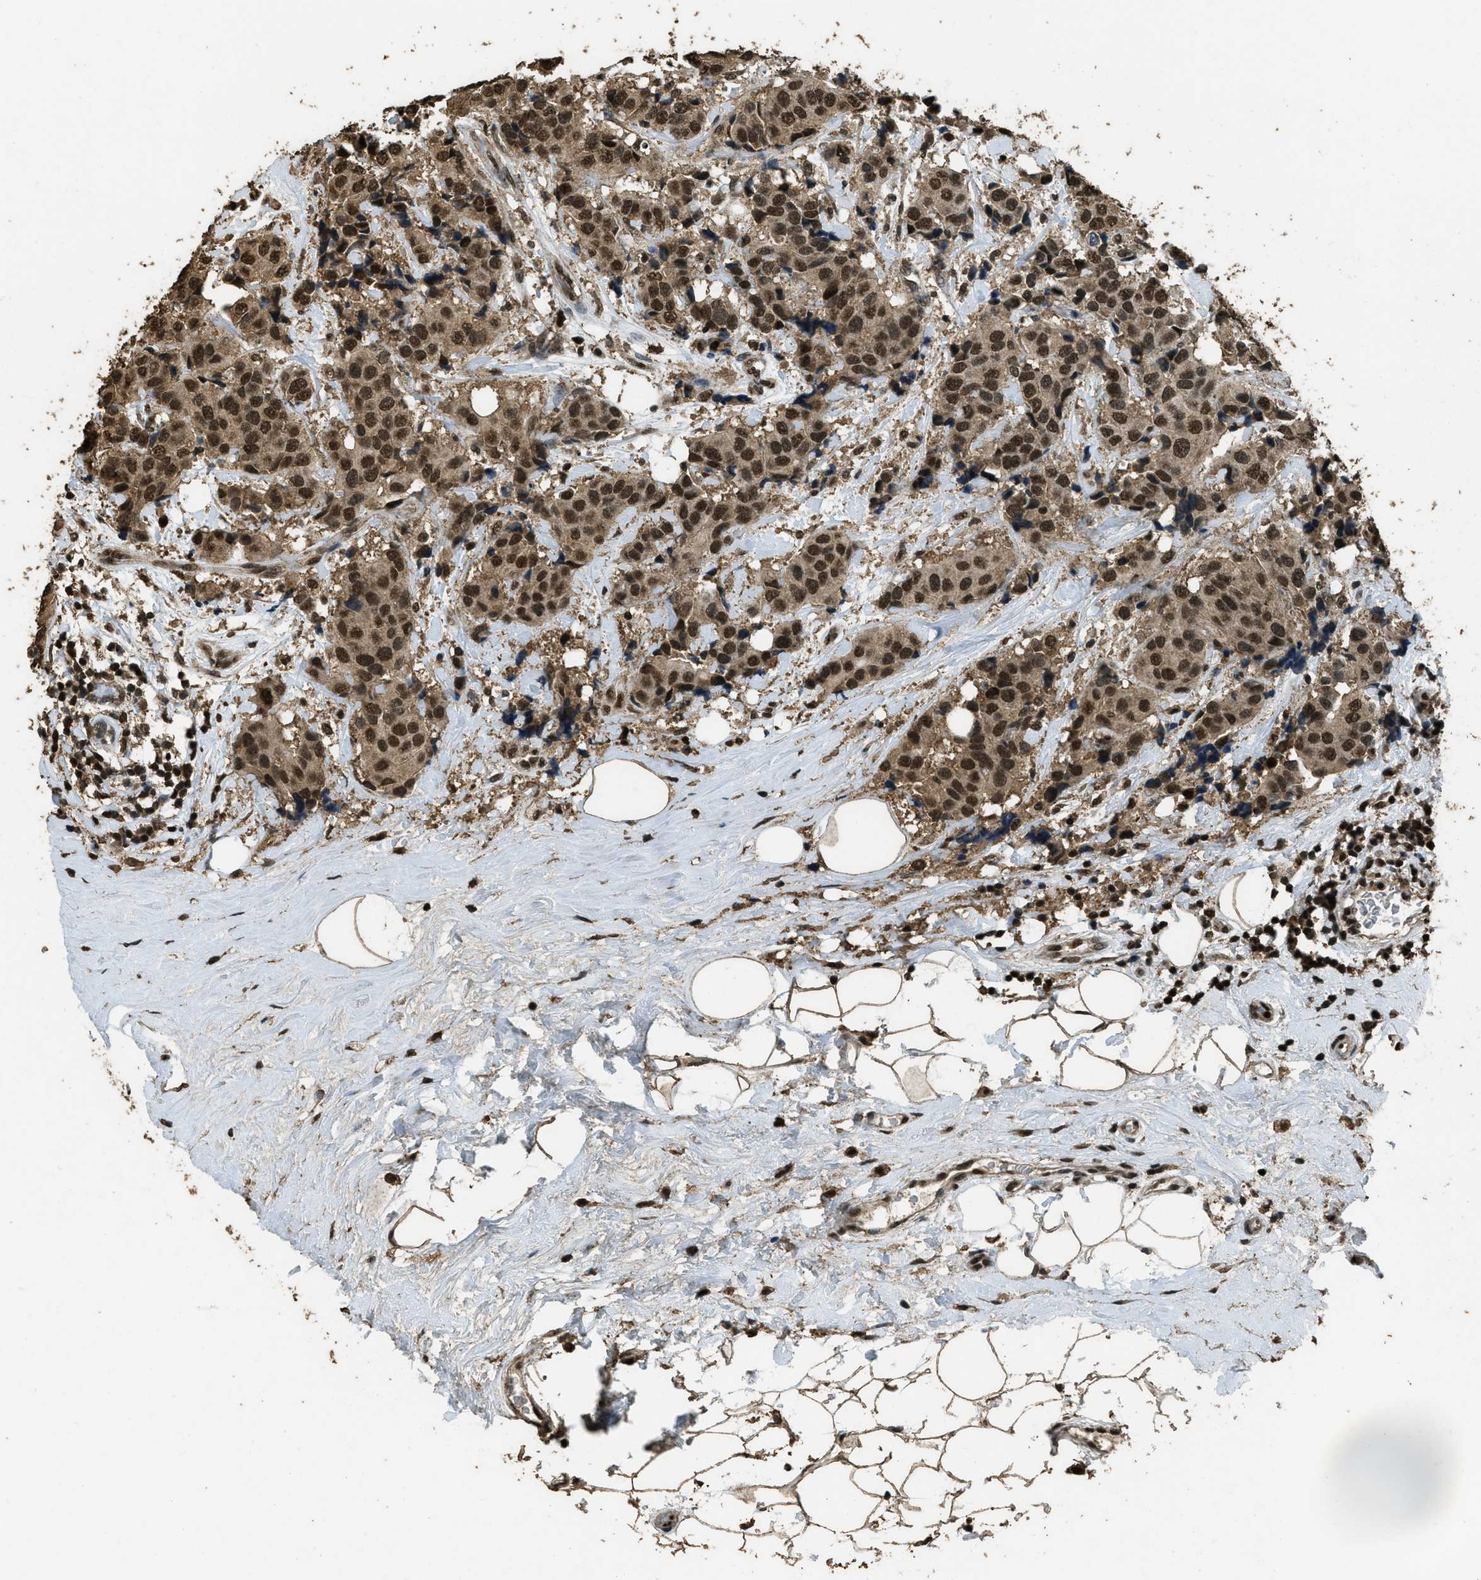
{"staining": {"intensity": "strong", "quantity": ">75%", "location": "nuclear"}, "tissue": "breast cancer", "cell_type": "Tumor cells", "image_type": "cancer", "snomed": [{"axis": "morphology", "description": "Normal tissue, NOS"}, {"axis": "morphology", "description": "Duct carcinoma"}, {"axis": "topography", "description": "Breast"}], "caption": "Immunohistochemical staining of human intraductal carcinoma (breast) demonstrates strong nuclear protein expression in about >75% of tumor cells. Nuclei are stained in blue.", "gene": "MYB", "patient": {"sex": "female", "age": 39}}